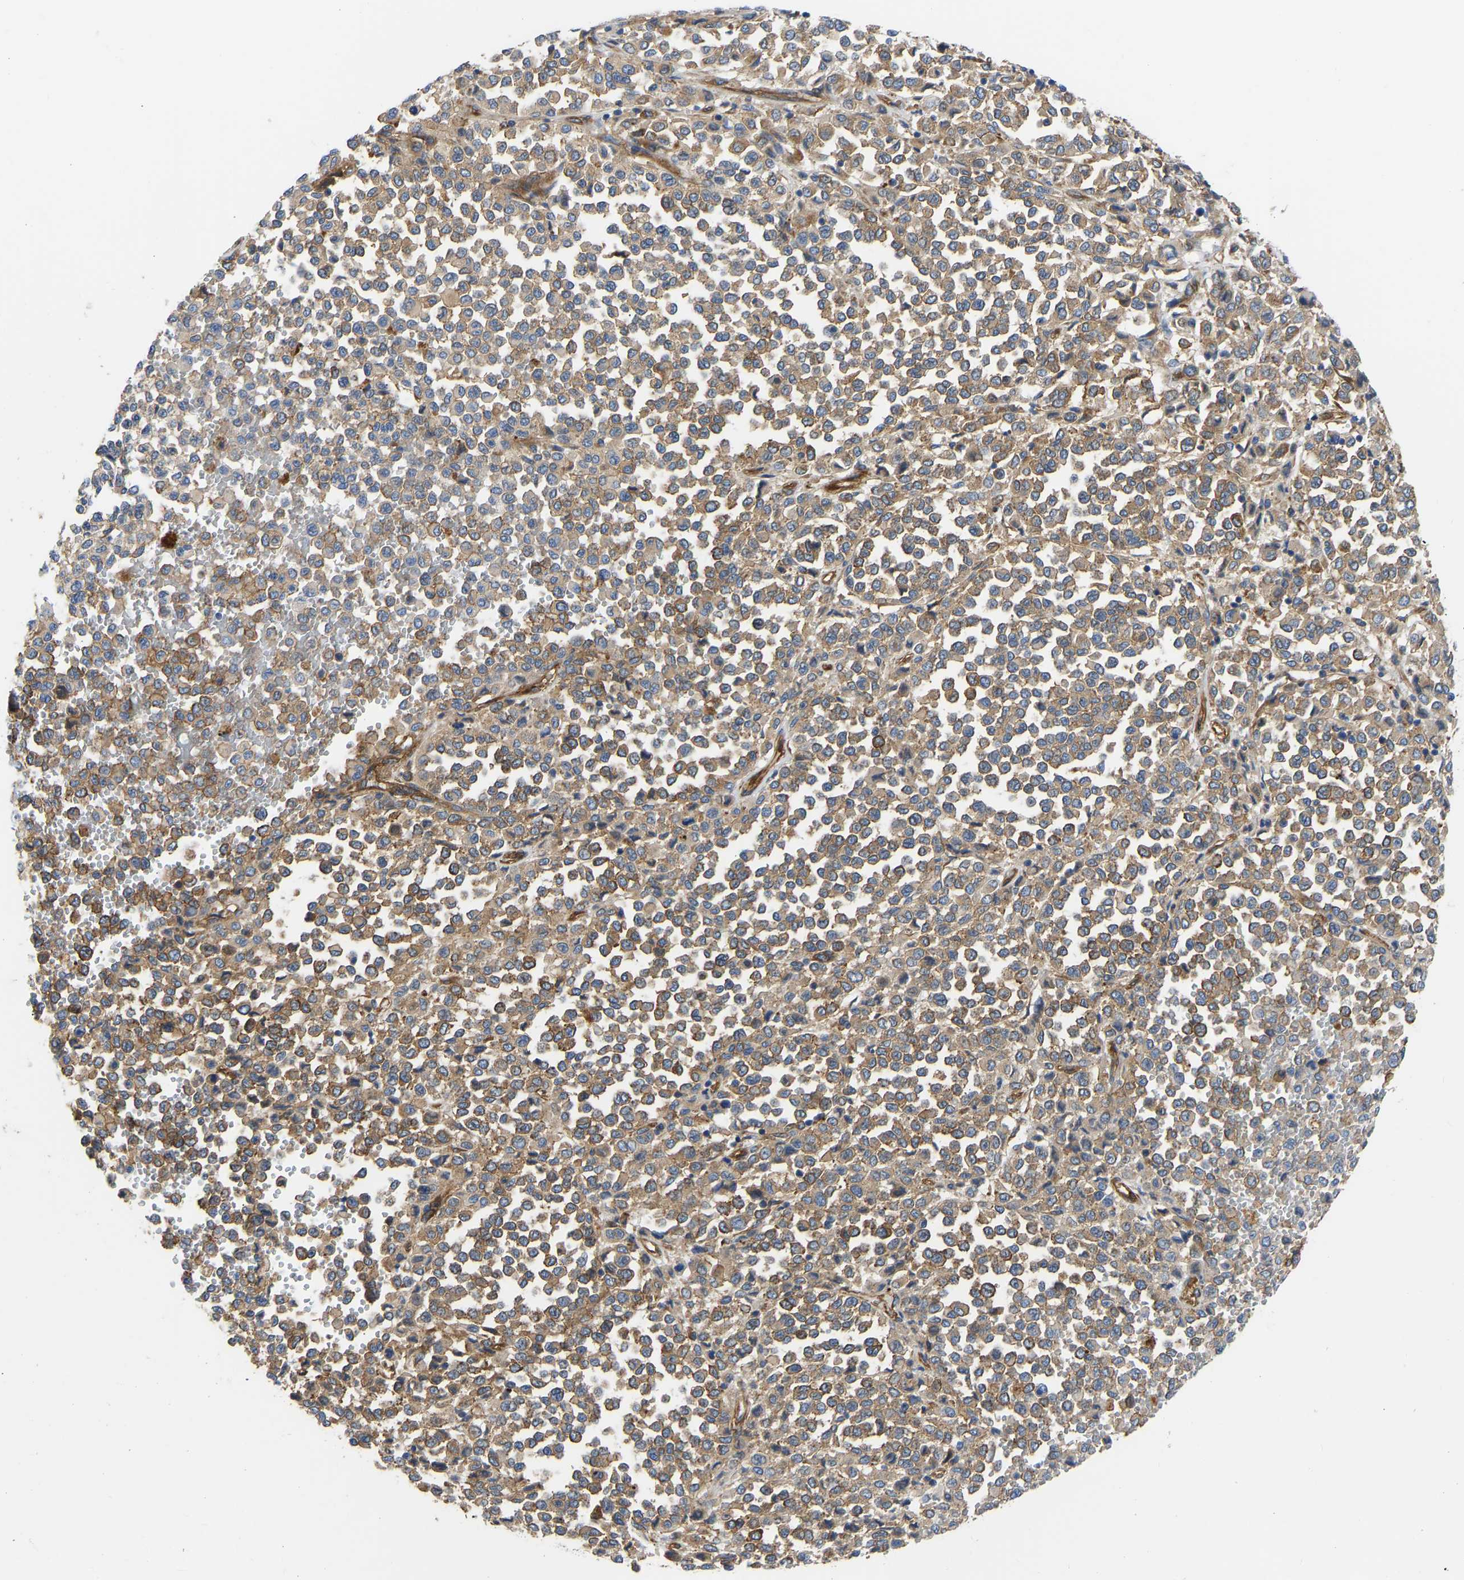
{"staining": {"intensity": "moderate", "quantity": ">75%", "location": "cytoplasmic/membranous"}, "tissue": "melanoma", "cell_type": "Tumor cells", "image_type": "cancer", "snomed": [{"axis": "morphology", "description": "Malignant melanoma, Metastatic site"}, {"axis": "topography", "description": "Pancreas"}], "caption": "A high-resolution micrograph shows immunohistochemistry (IHC) staining of melanoma, which demonstrates moderate cytoplasmic/membranous expression in about >75% of tumor cells. The staining was performed using DAB (3,3'-diaminobenzidine) to visualize the protein expression in brown, while the nuclei were stained in blue with hematoxylin (Magnification: 20x).", "gene": "MYO1C", "patient": {"sex": "female", "age": 30}}